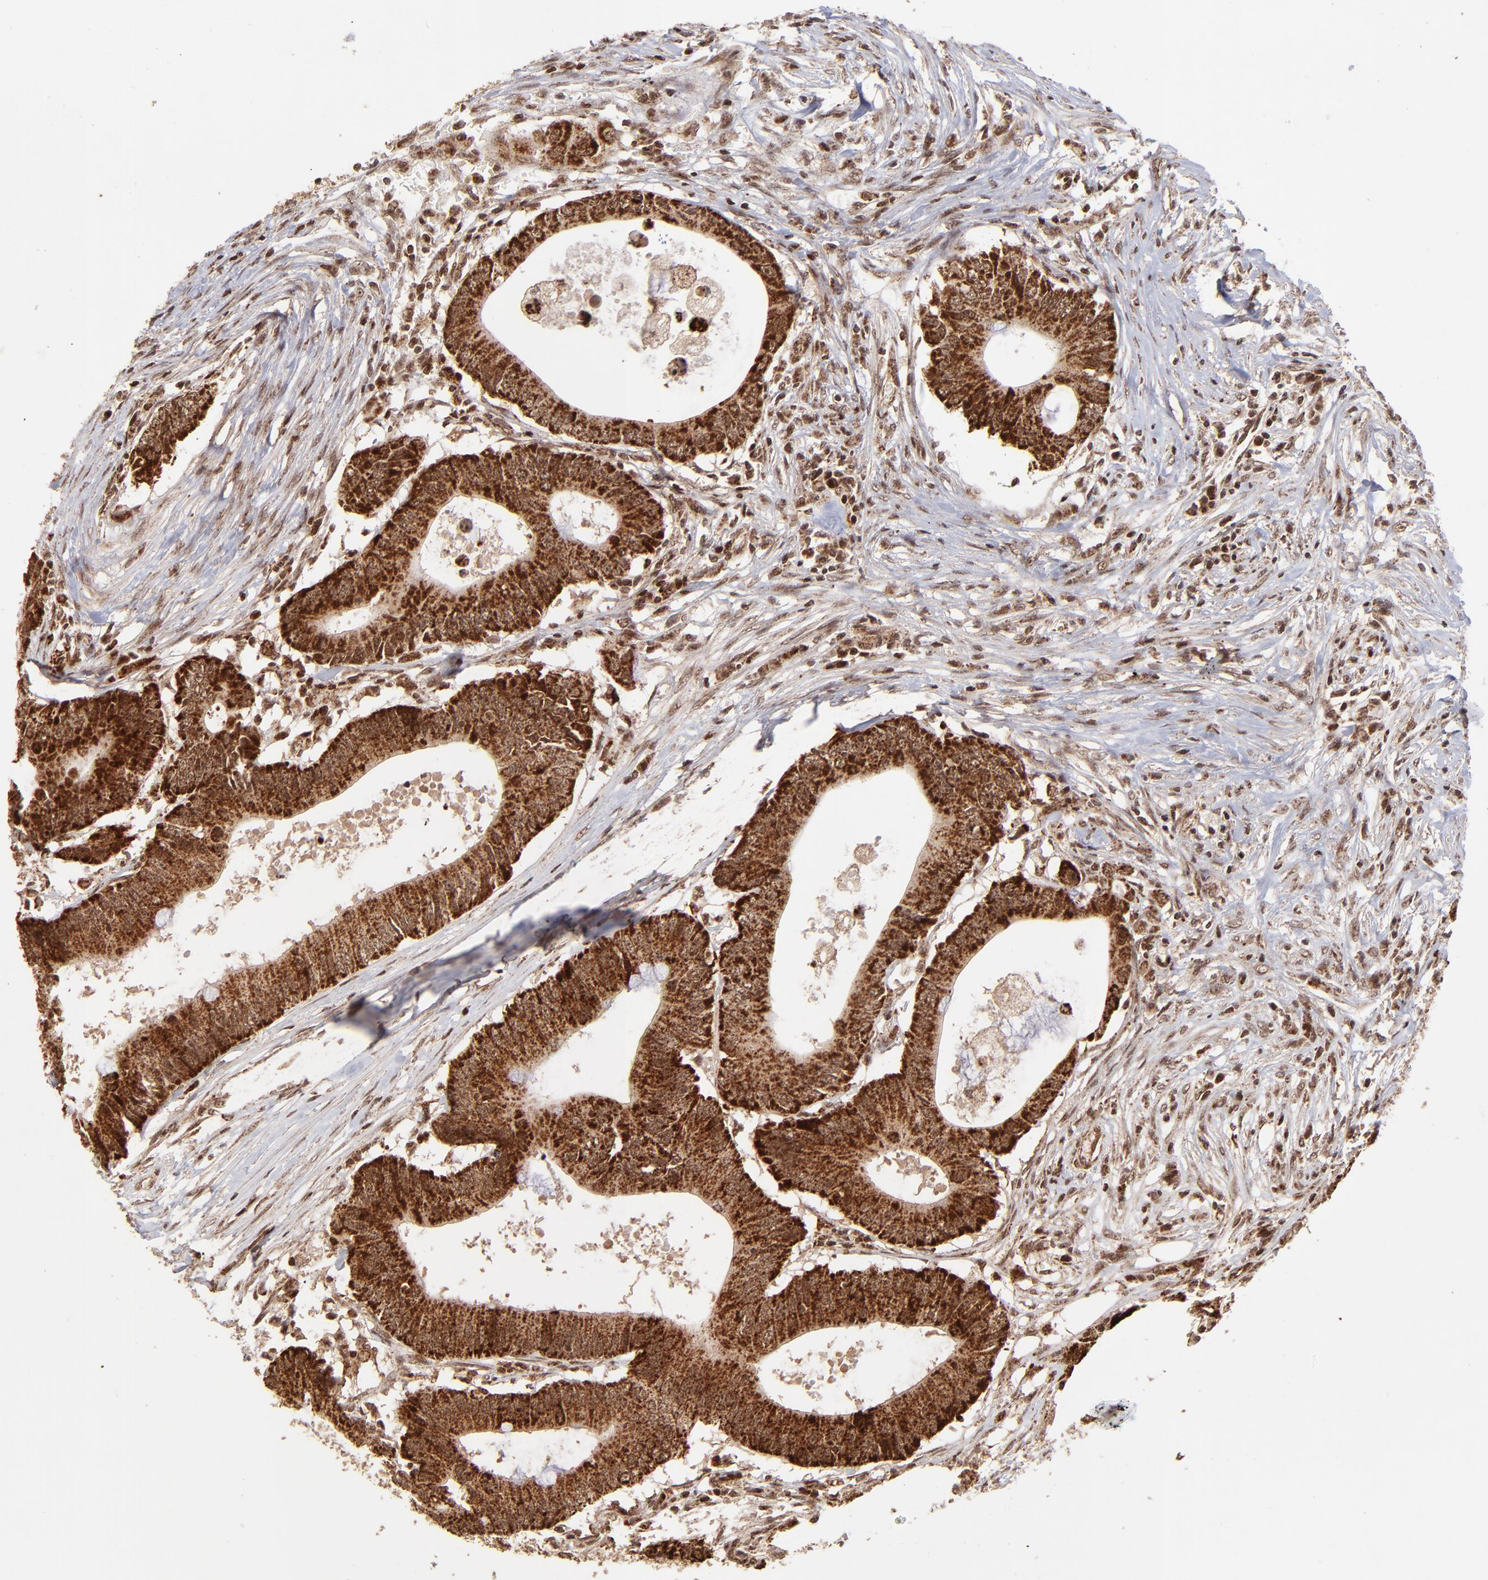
{"staining": {"intensity": "strong", "quantity": ">75%", "location": "cytoplasmic/membranous"}, "tissue": "colorectal cancer", "cell_type": "Tumor cells", "image_type": "cancer", "snomed": [{"axis": "morphology", "description": "Adenocarcinoma, NOS"}, {"axis": "topography", "description": "Colon"}], "caption": "This is a photomicrograph of immunohistochemistry staining of colorectal cancer (adenocarcinoma), which shows strong expression in the cytoplasmic/membranous of tumor cells.", "gene": "MED15", "patient": {"sex": "male", "age": 71}}